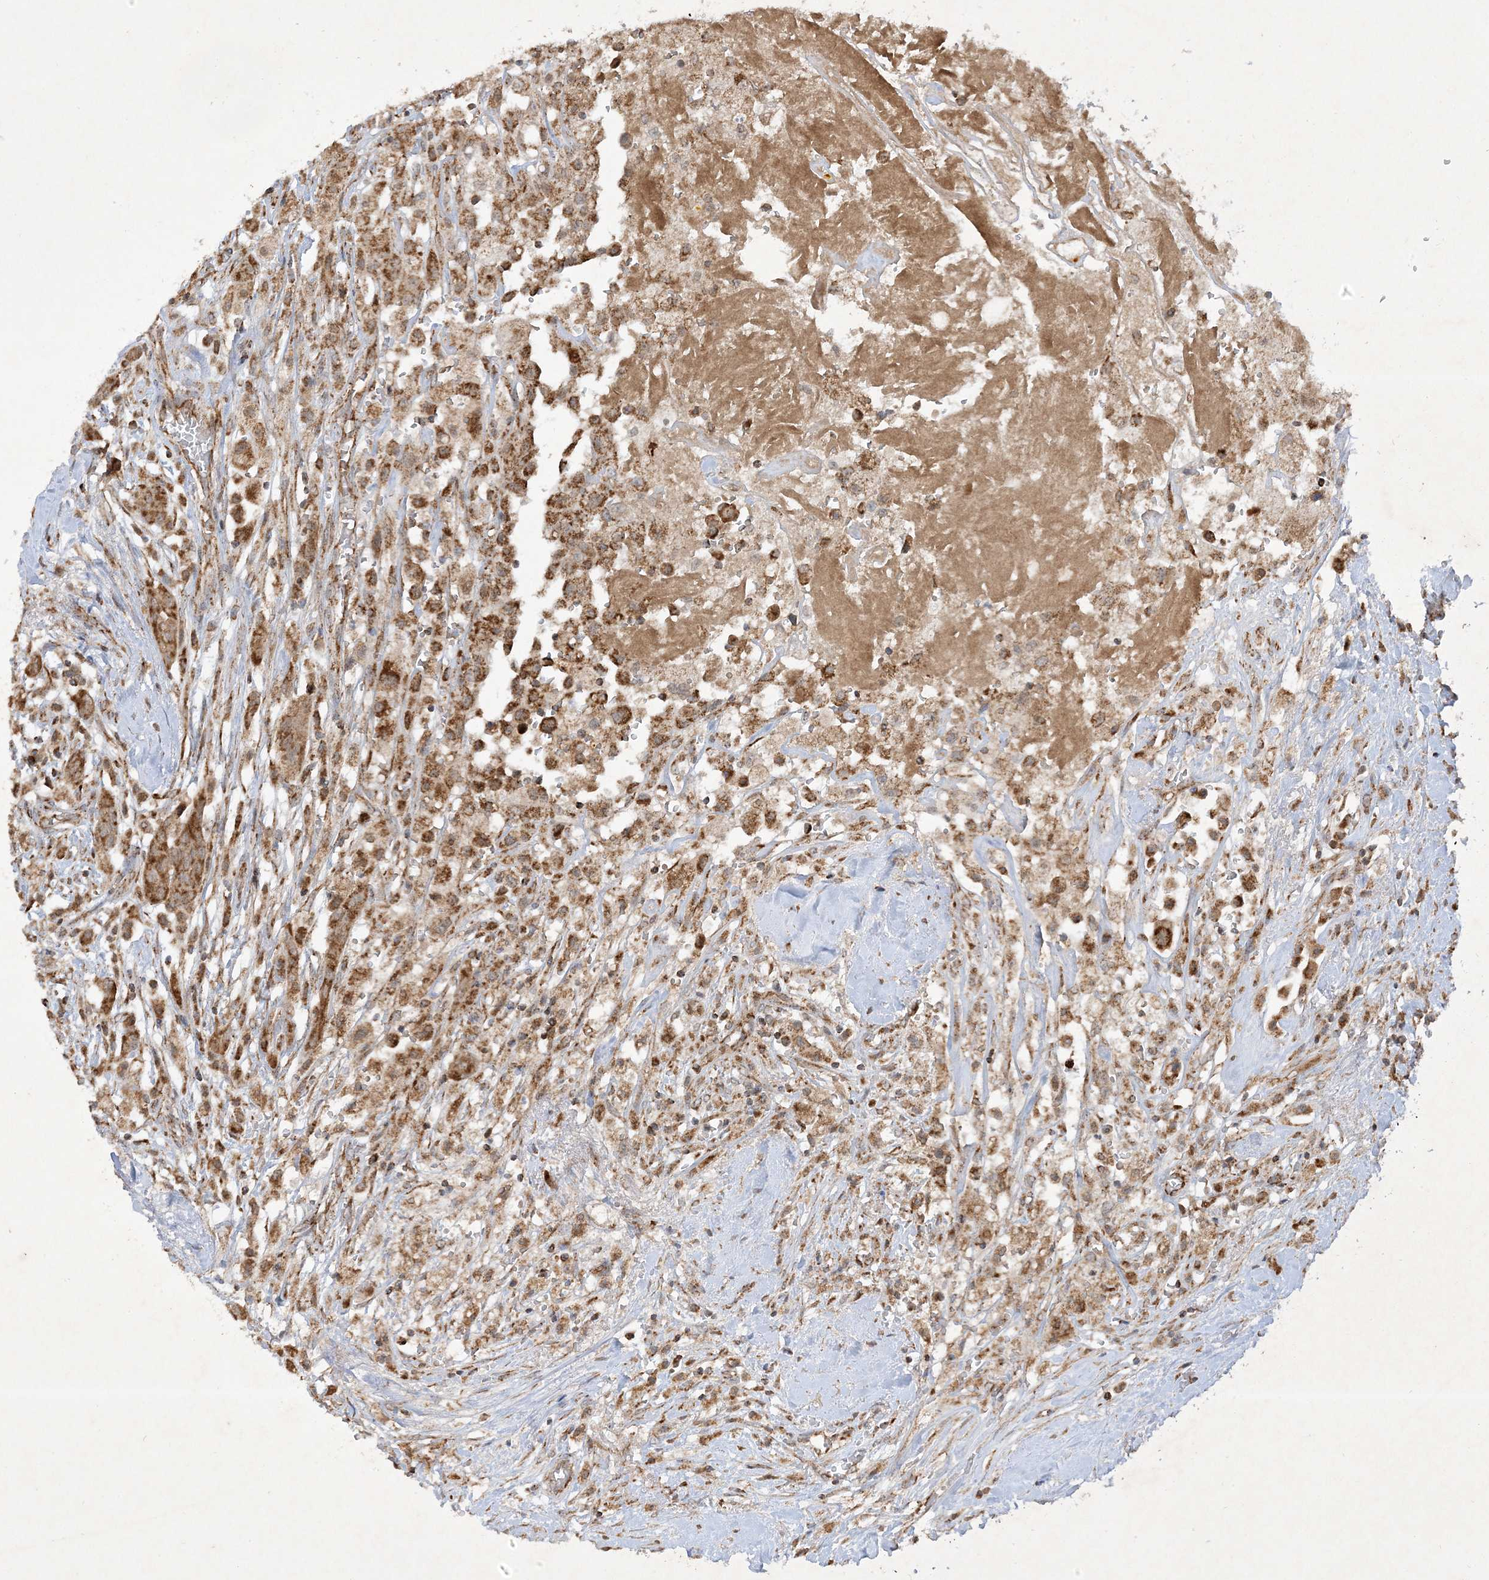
{"staining": {"intensity": "strong", "quantity": ">75%", "location": "cytoplasmic/membranous"}, "tissue": "thyroid cancer", "cell_type": "Tumor cells", "image_type": "cancer", "snomed": [{"axis": "morphology", "description": "Papillary adenocarcinoma, NOS"}, {"axis": "topography", "description": "Thyroid gland"}], "caption": "Immunohistochemical staining of thyroid cancer exhibits high levels of strong cytoplasmic/membranous staining in about >75% of tumor cells. The protein of interest is stained brown, and the nuclei are stained in blue (DAB (3,3'-diaminobenzidine) IHC with brightfield microscopy, high magnification).", "gene": "NDUFAF3", "patient": {"sex": "female", "age": 59}}